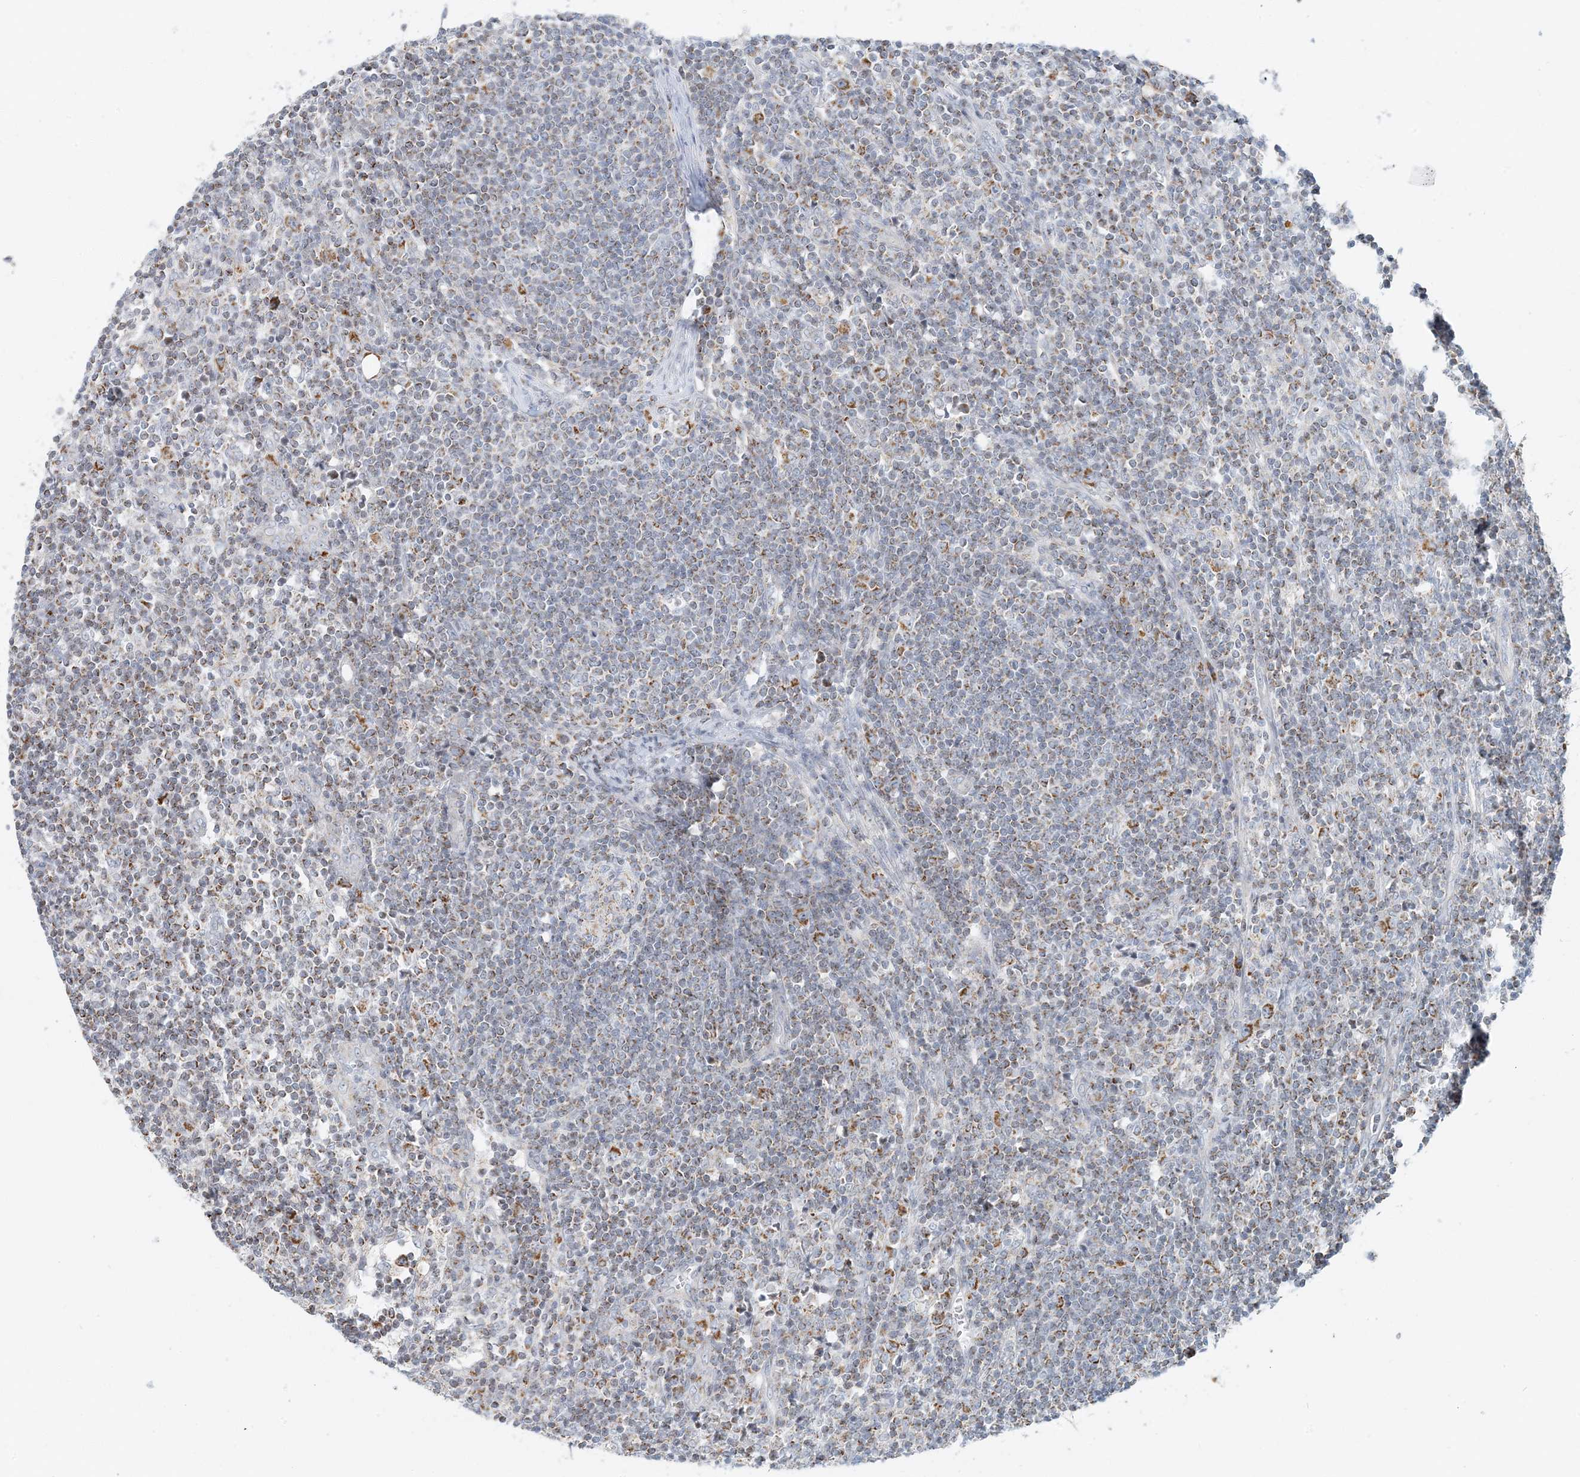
{"staining": {"intensity": "moderate", "quantity": "25%-75%", "location": "cytoplasmic/membranous"}, "tissue": "lymph node", "cell_type": "Germinal center cells", "image_type": "normal", "snomed": [{"axis": "morphology", "description": "Normal tissue, NOS"}, {"axis": "morphology", "description": "Squamous cell carcinoma, metastatic, NOS"}, {"axis": "topography", "description": "Lymph node"}], "caption": "Lymph node stained with immunohistochemistry shows moderate cytoplasmic/membranous expression in approximately 25%-75% of germinal center cells. Nuclei are stained in blue.", "gene": "BDH1", "patient": {"sex": "male", "age": 73}}